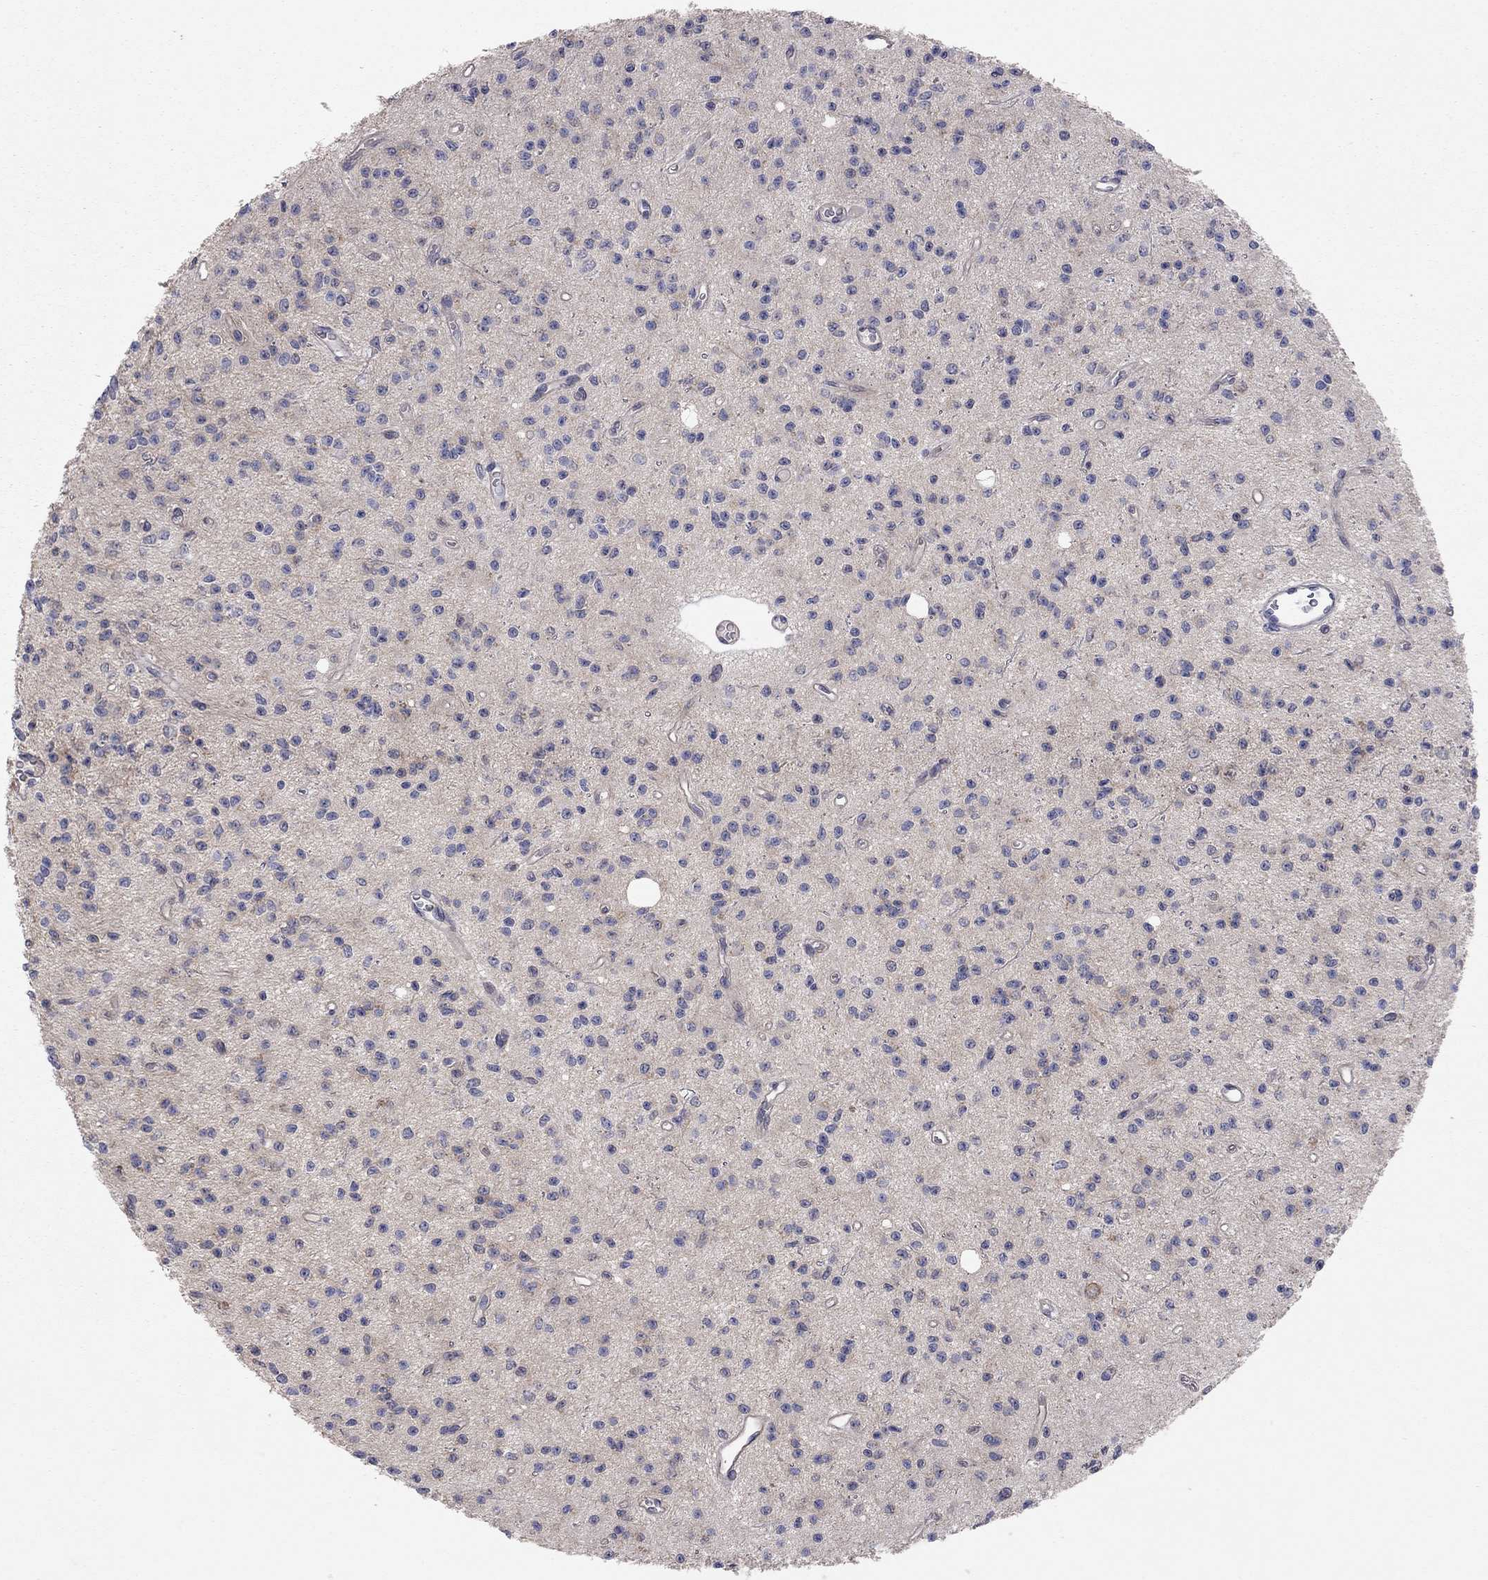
{"staining": {"intensity": "negative", "quantity": "none", "location": "none"}, "tissue": "glioma", "cell_type": "Tumor cells", "image_type": "cancer", "snomed": [{"axis": "morphology", "description": "Glioma, malignant, Low grade"}, {"axis": "topography", "description": "Brain"}], "caption": "Tumor cells are negative for brown protein staining in glioma. (Brightfield microscopy of DAB (3,3'-diaminobenzidine) IHC at high magnification).", "gene": "KCNB1", "patient": {"sex": "female", "age": 45}}